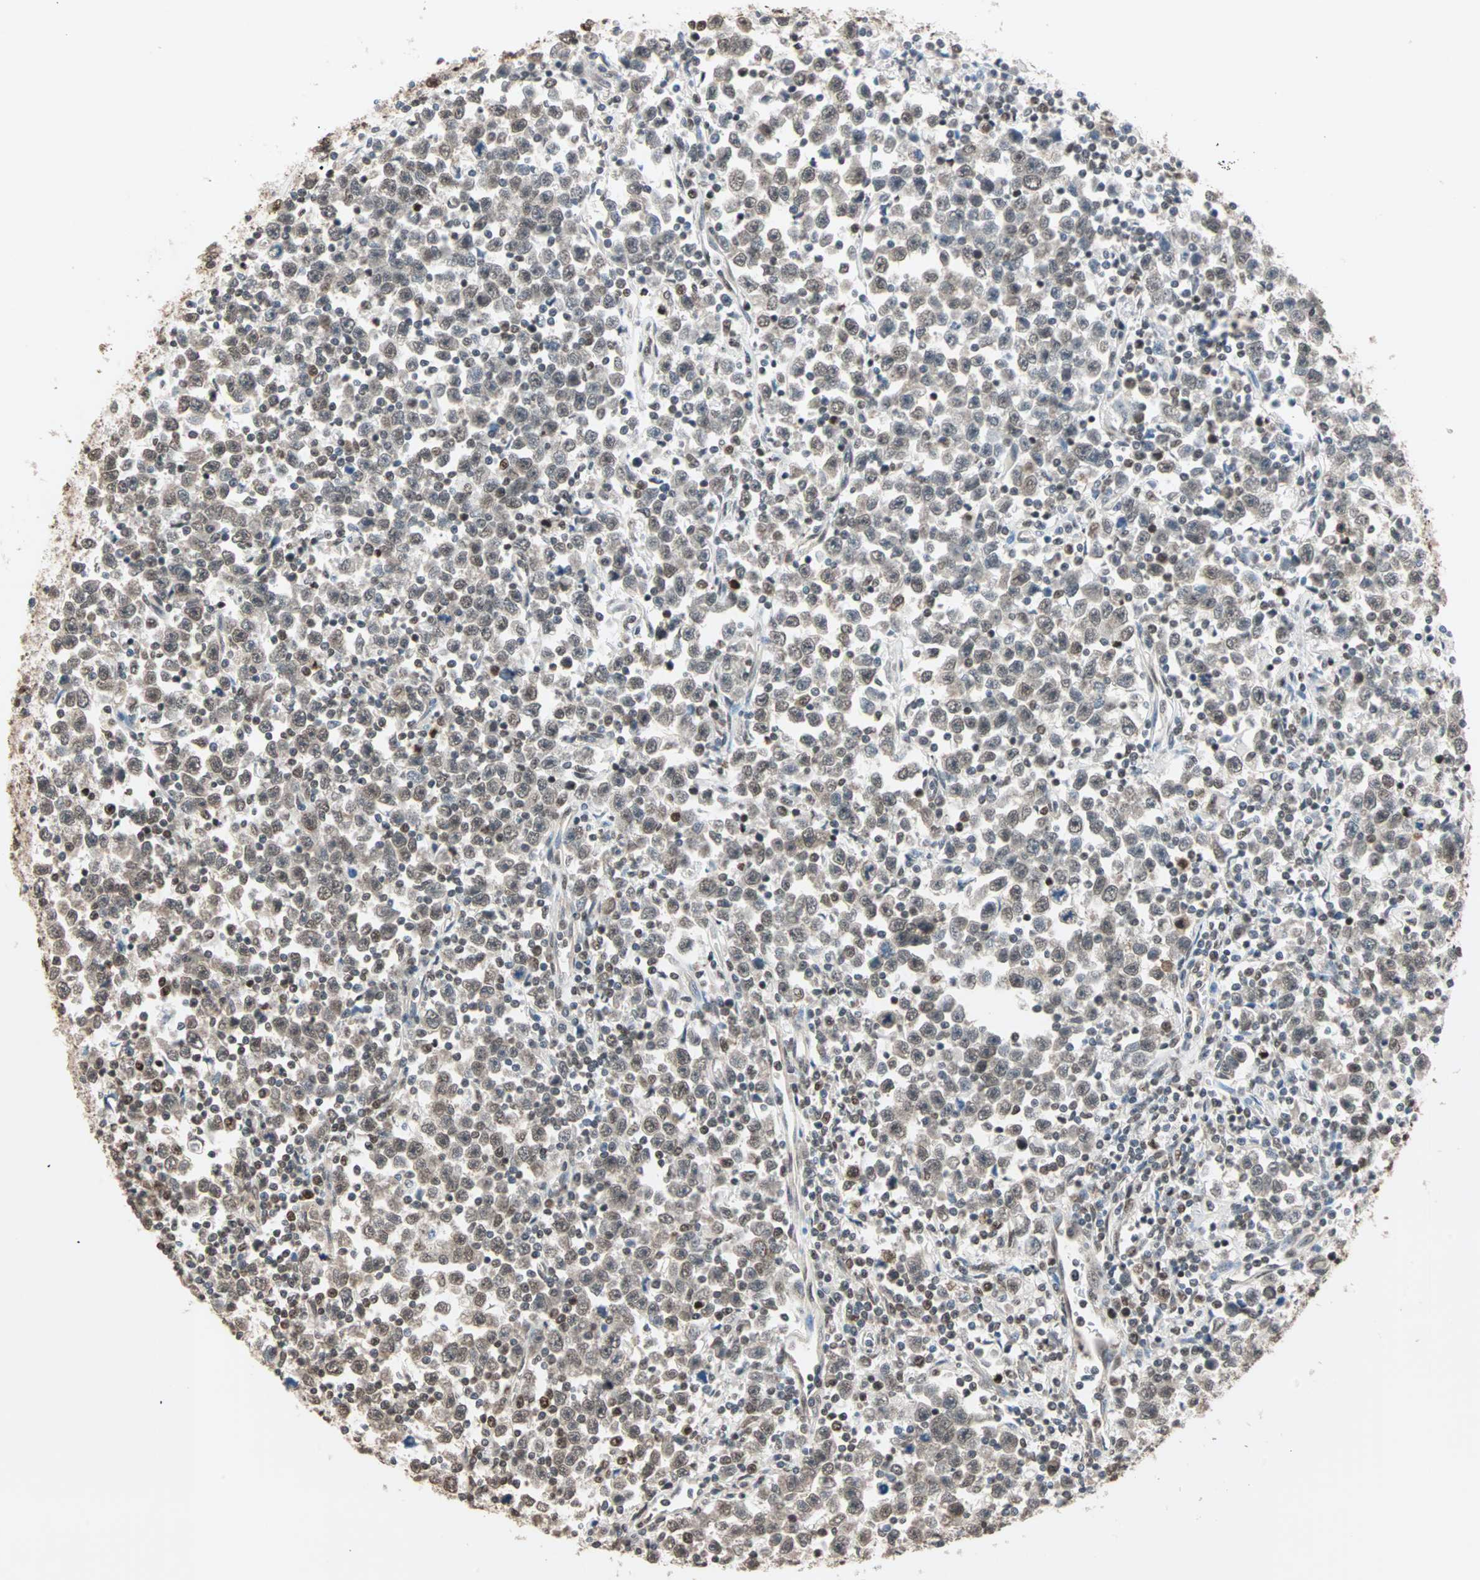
{"staining": {"intensity": "weak", "quantity": ">75%", "location": "nuclear"}, "tissue": "testis cancer", "cell_type": "Tumor cells", "image_type": "cancer", "snomed": [{"axis": "morphology", "description": "Seminoma, NOS"}, {"axis": "topography", "description": "Testis"}], "caption": "High-power microscopy captured an IHC histopathology image of testis cancer (seminoma), revealing weak nuclear staining in approximately >75% of tumor cells.", "gene": "DAZAP1", "patient": {"sex": "male", "age": 43}}